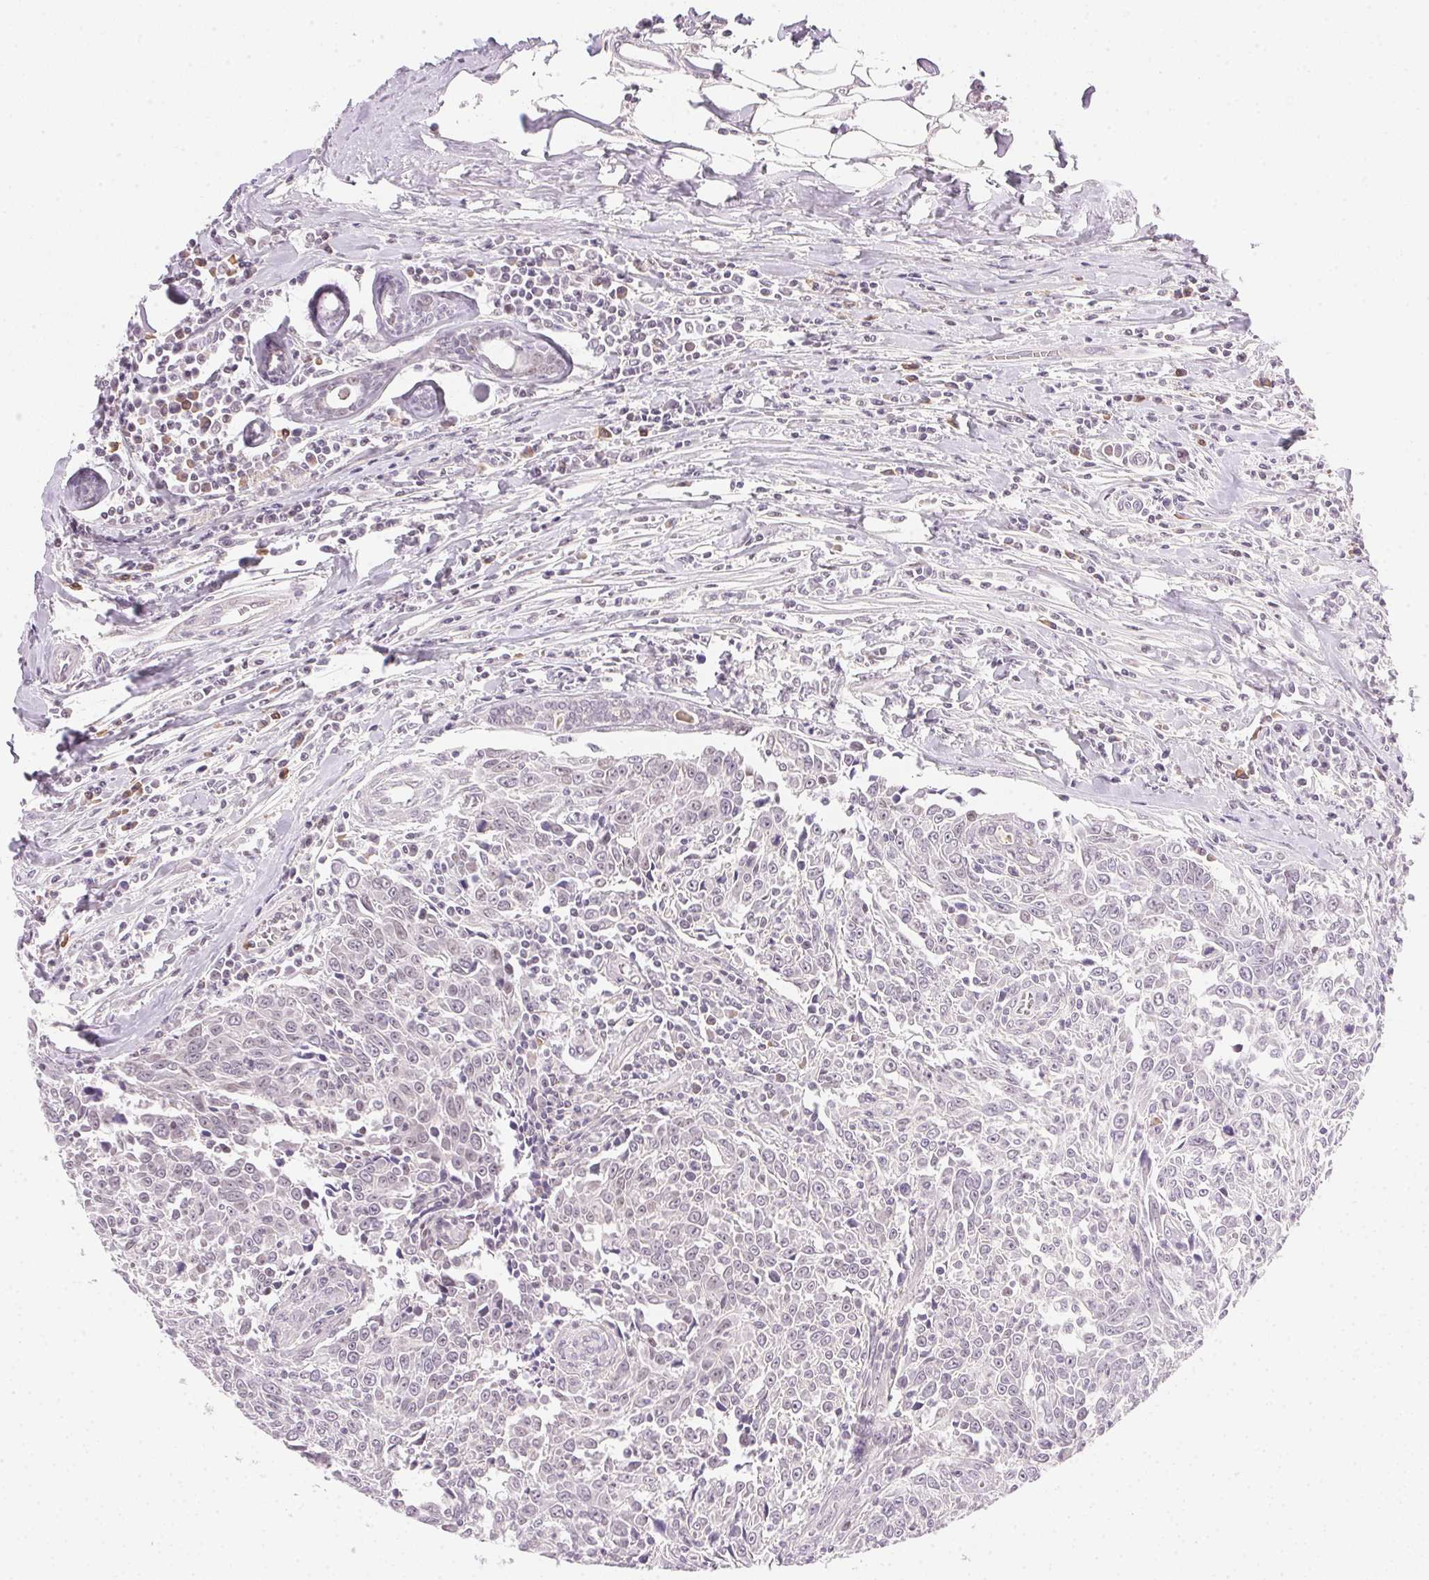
{"staining": {"intensity": "negative", "quantity": "none", "location": "none"}, "tissue": "breast cancer", "cell_type": "Tumor cells", "image_type": "cancer", "snomed": [{"axis": "morphology", "description": "Duct carcinoma"}, {"axis": "topography", "description": "Breast"}], "caption": "Immunohistochemical staining of human breast cancer (invasive ductal carcinoma) exhibits no significant staining in tumor cells.", "gene": "FNDC4", "patient": {"sex": "female", "age": 50}}